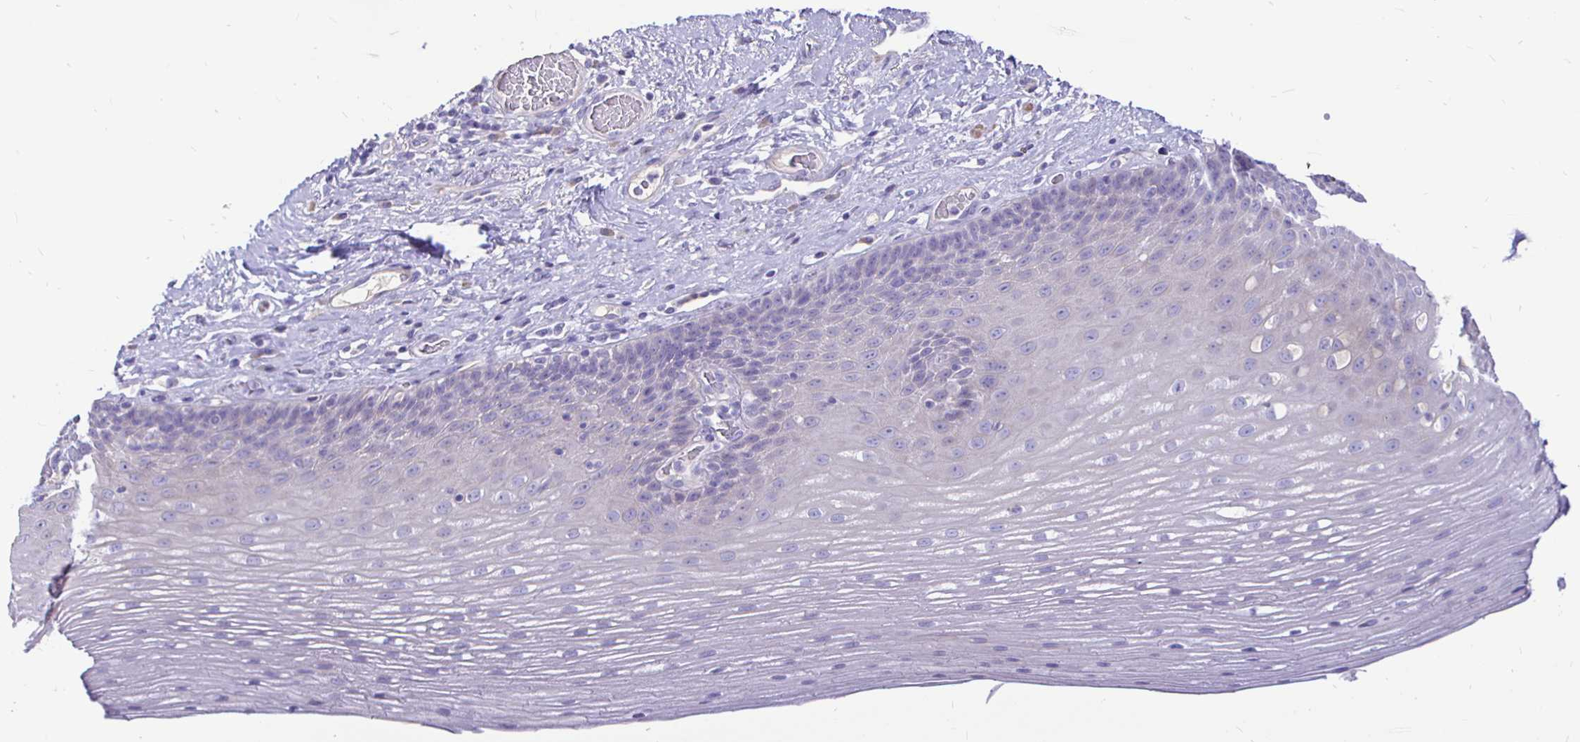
{"staining": {"intensity": "negative", "quantity": "none", "location": "none"}, "tissue": "esophagus", "cell_type": "Squamous epithelial cells", "image_type": "normal", "snomed": [{"axis": "morphology", "description": "Normal tissue, NOS"}, {"axis": "topography", "description": "Esophagus"}], "caption": "Immunohistochemistry histopathology image of benign human esophagus stained for a protein (brown), which reveals no expression in squamous epithelial cells.", "gene": "NECAB1", "patient": {"sex": "male", "age": 62}}